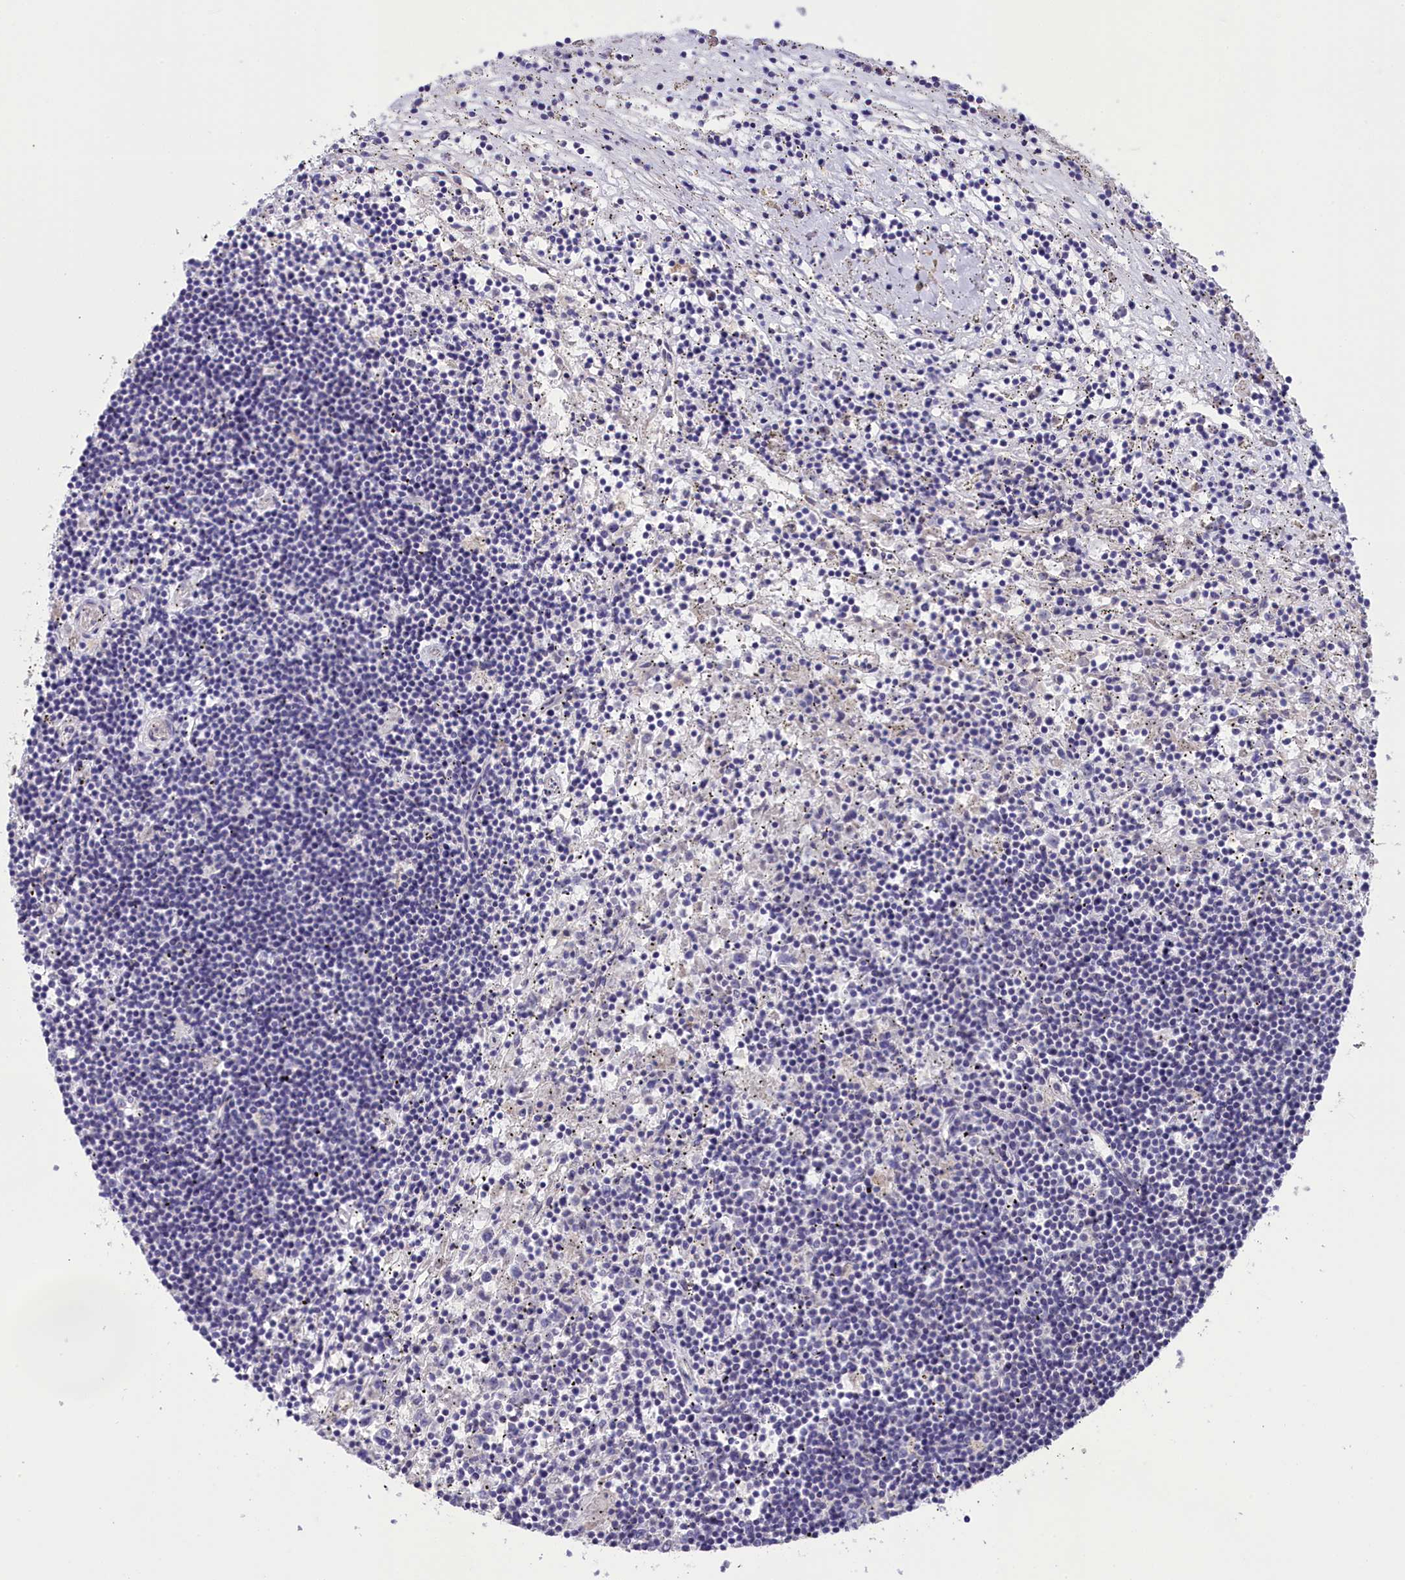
{"staining": {"intensity": "negative", "quantity": "none", "location": "none"}, "tissue": "lymphoma", "cell_type": "Tumor cells", "image_type": "cancer", "snomed": [{"axis": "morphology", "description": "Malignant lymphoma, non-Hodgkin's type, Low grade"}, {"axis": "topography", "description": "Spleen"}], "caption": "DAB (3,3'-diaminobenzidine) immunohistochemical staining of human malignant lymphoma, non-Hodgkin's type (low-grade) exhibits no significant positivity in tumor cells.", "gene": "CYP2U1", "patient": {"sex": "male", "age": 76}}